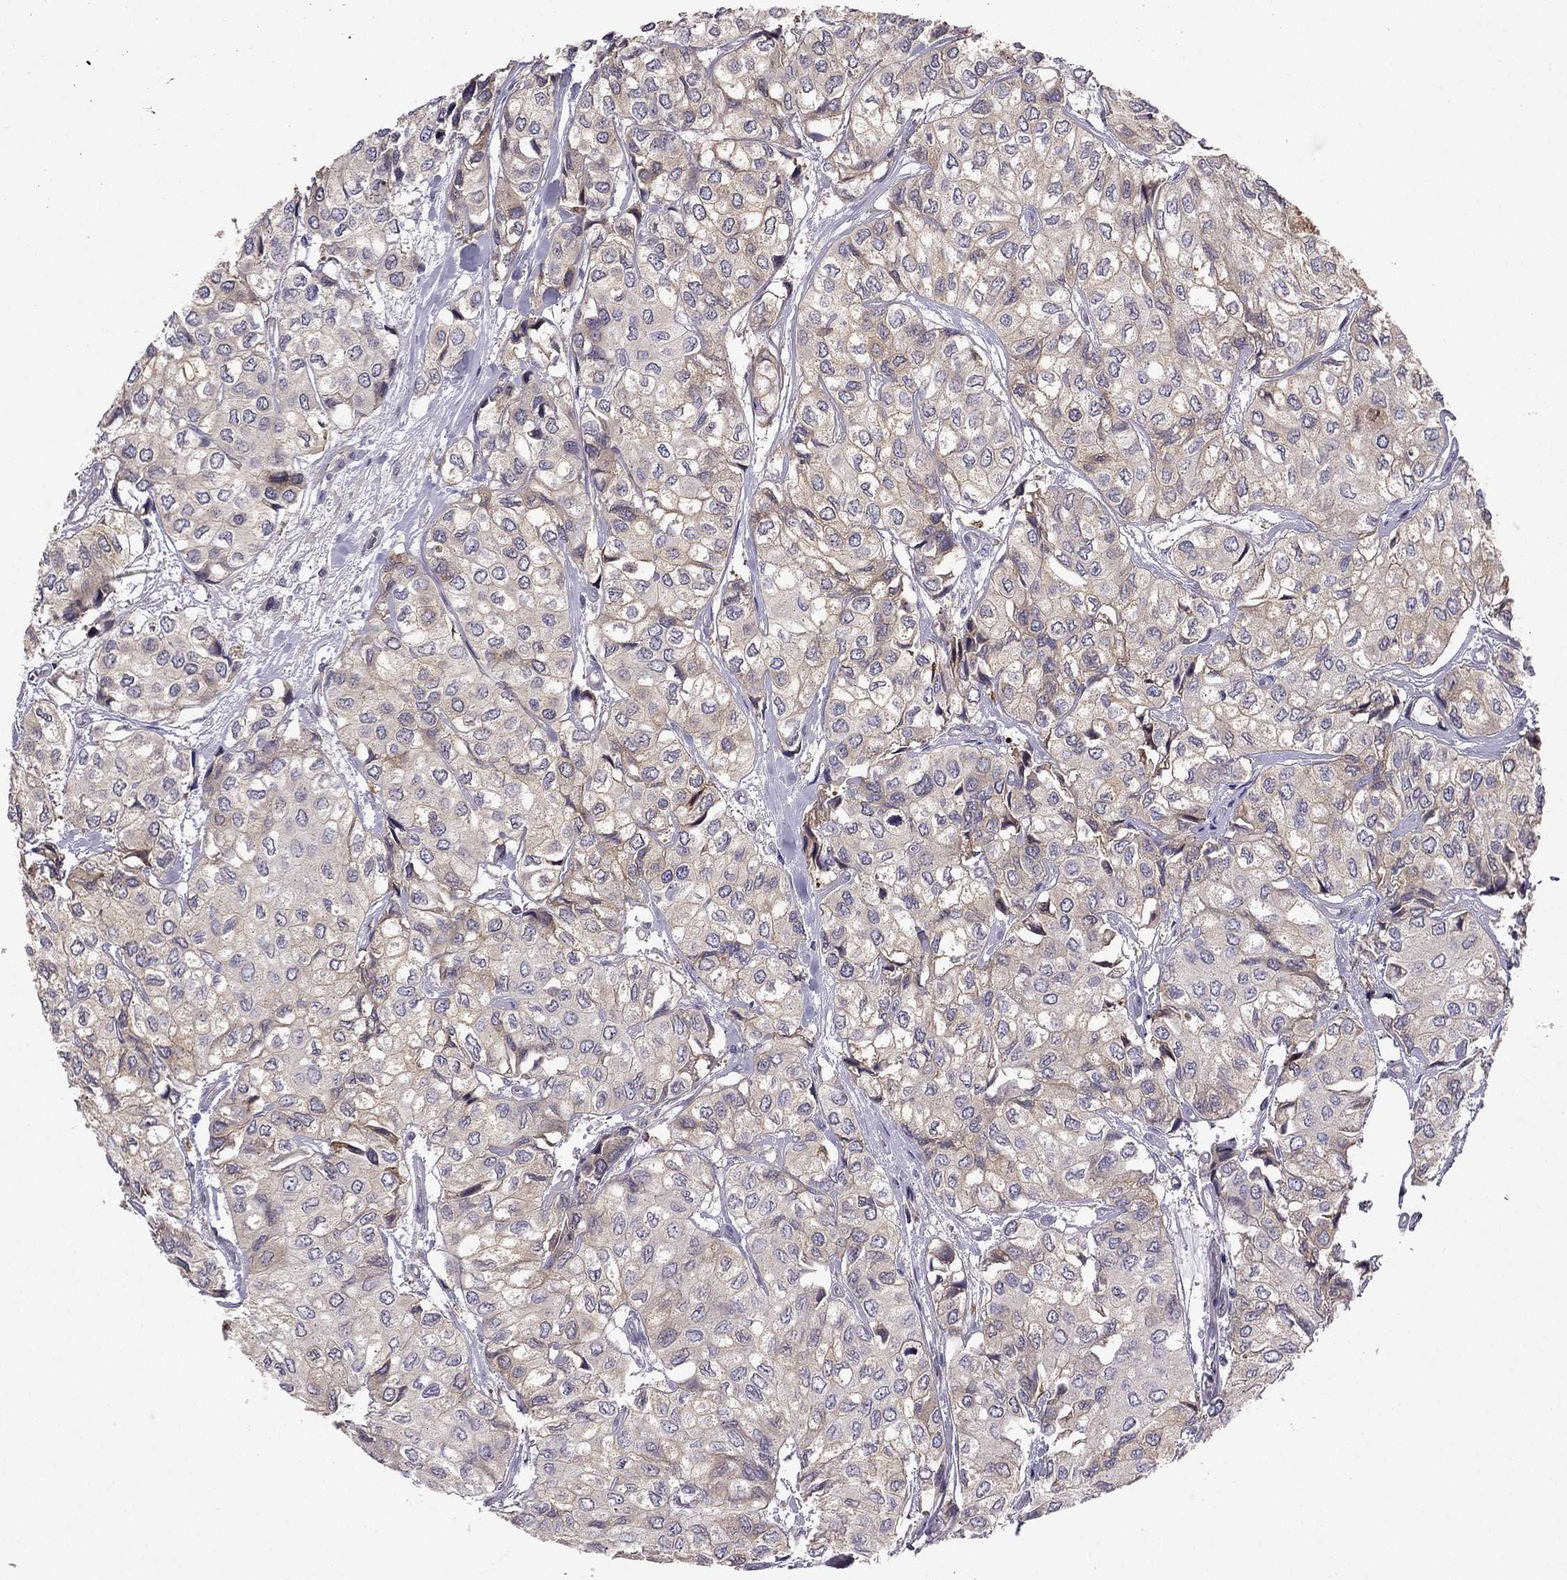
{"staining": {"intensity": "weak", "quantity": "25%-75%", "location": "cytoplasmic/membranous"}, "tissue": "urothelial cancer", "cell_type": "Tumor cells", "image_type": "cancer", "snomed": [{"axis": "morphology", "description": "Urothelial carcinoma, High grade"}, {"axis": "topography", "description": "Urinary bladder"}], "caption": "Weak cytoplasmic/membranous staining for a protein is present in about 25%-75% of tumor cells of urothelial cancer using IHC.", "gene": "STXBP5", "patient": {"sex": "male", "age": 73}}